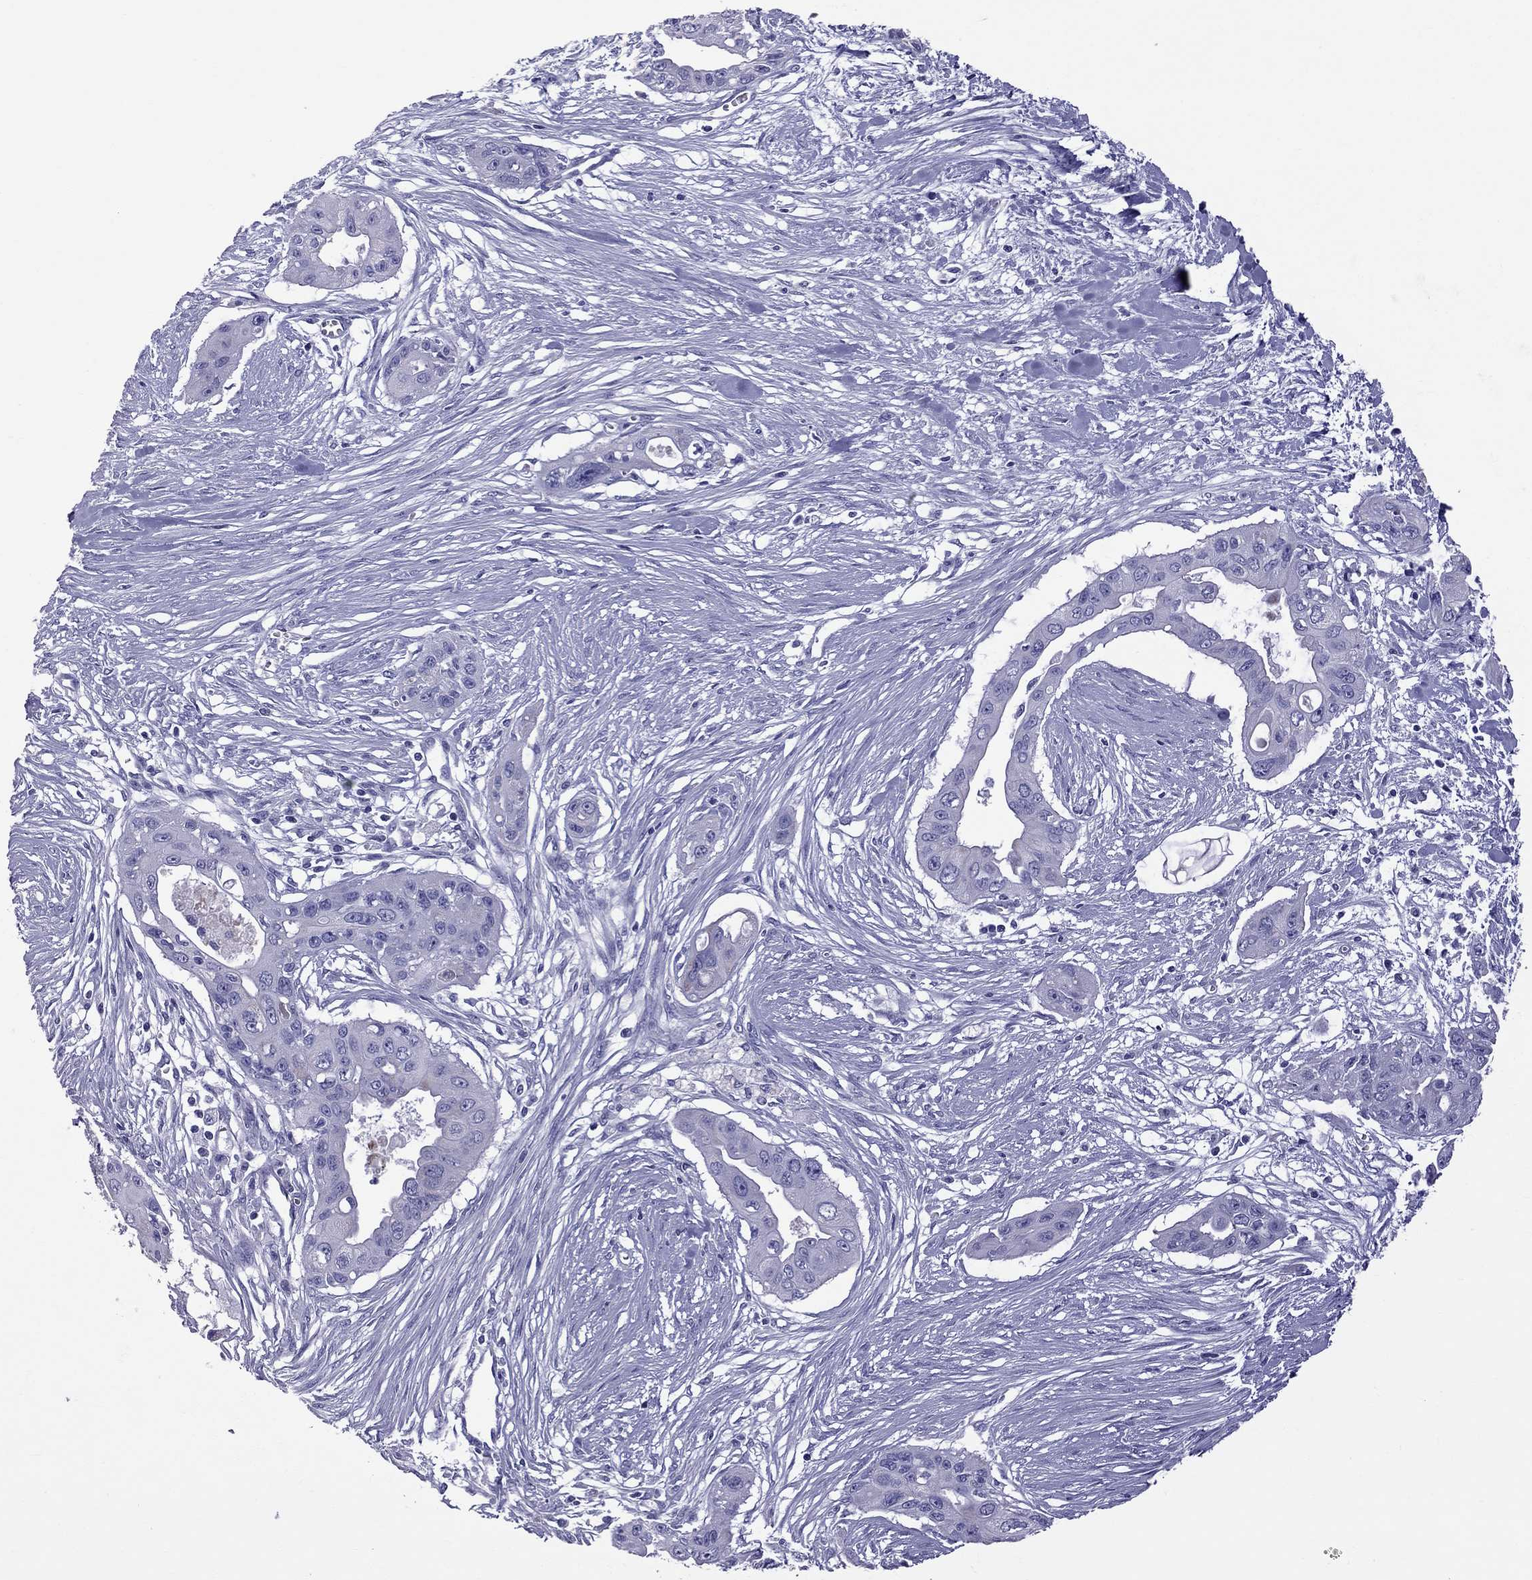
{"staining": {"intensity": "negative", "quantity": "none", "location": "none"}, "tissue": "pancreatic cancer", "cell_type": "Tumor cells", "image_type": "cancer", "snomed": [{"axis": "morphology", "description": "Adenocarcinoma, NOS"}, {"axis": "topography", "description": "Pancreas"}], "caption": "The IHC image has no significant positivity in tumor cells of adenocarcinoma (pancreatic) tissue.", "gene": "TTLL13", "patient": {"sex": "male", "age": 60}}